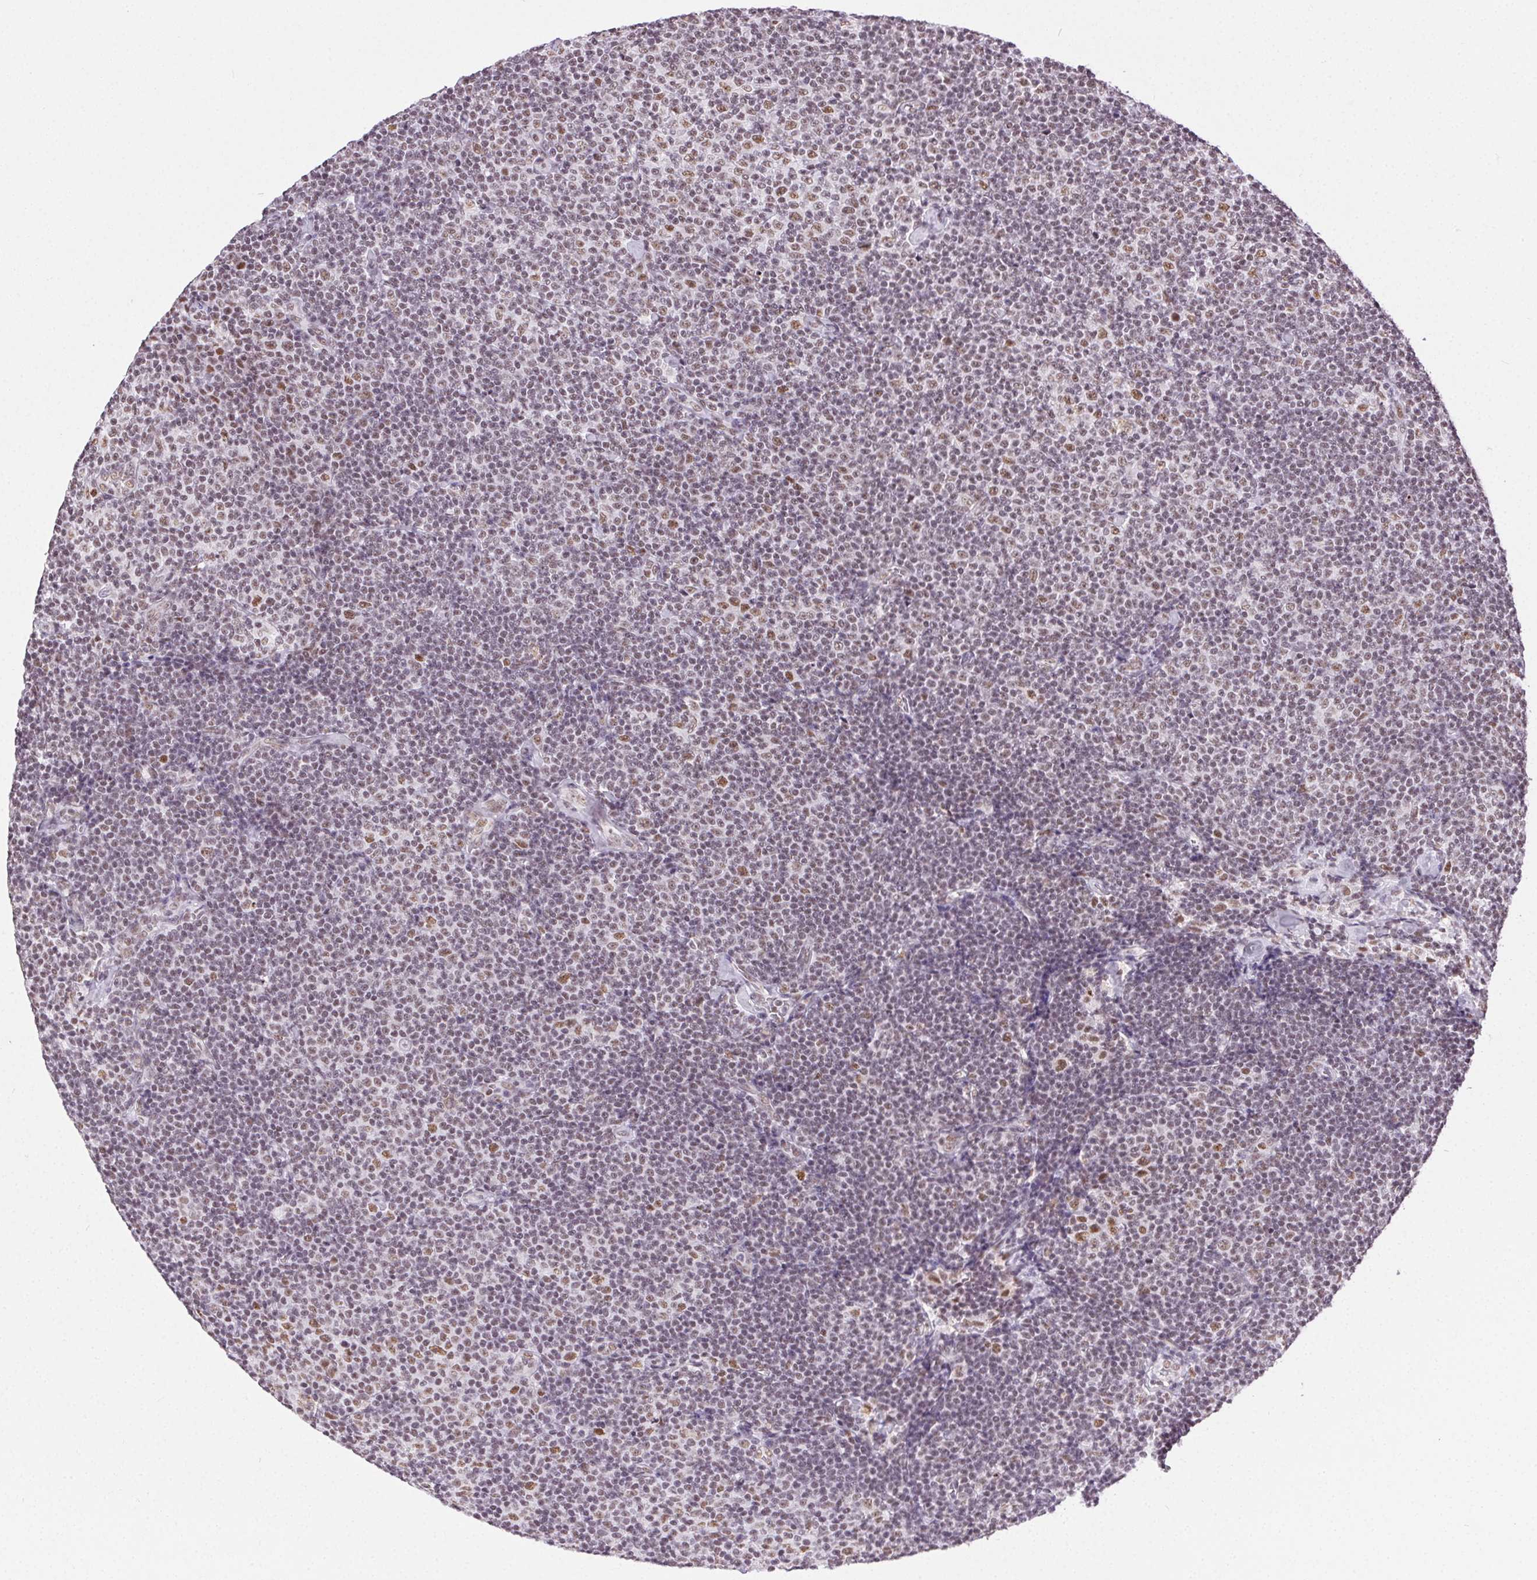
{"staining": {"intensity": "moderate", "quantity": "25%-75%", "location": "nuclear"}, "tissue": "lymphoma", "cell_type": "Tumor cells", "image_type": "cancer", "snomed": [{"axis": "morphology", "description": "Malignant lymphoma, non-Hodgkin's type, Low grade"}, {"axis": "topography", "description": "Lymph node"}], "caption": "A high-resolution histopathology image shows immunohistochemistry staining of low-grade malignant lymphoma, non-Hodgkin's type, which reveals moderate nuclear staining in approximately 25%-75% of tumor cells.", "gene": "TRA2B", "patient": {"sex": "male", "age": 81}}